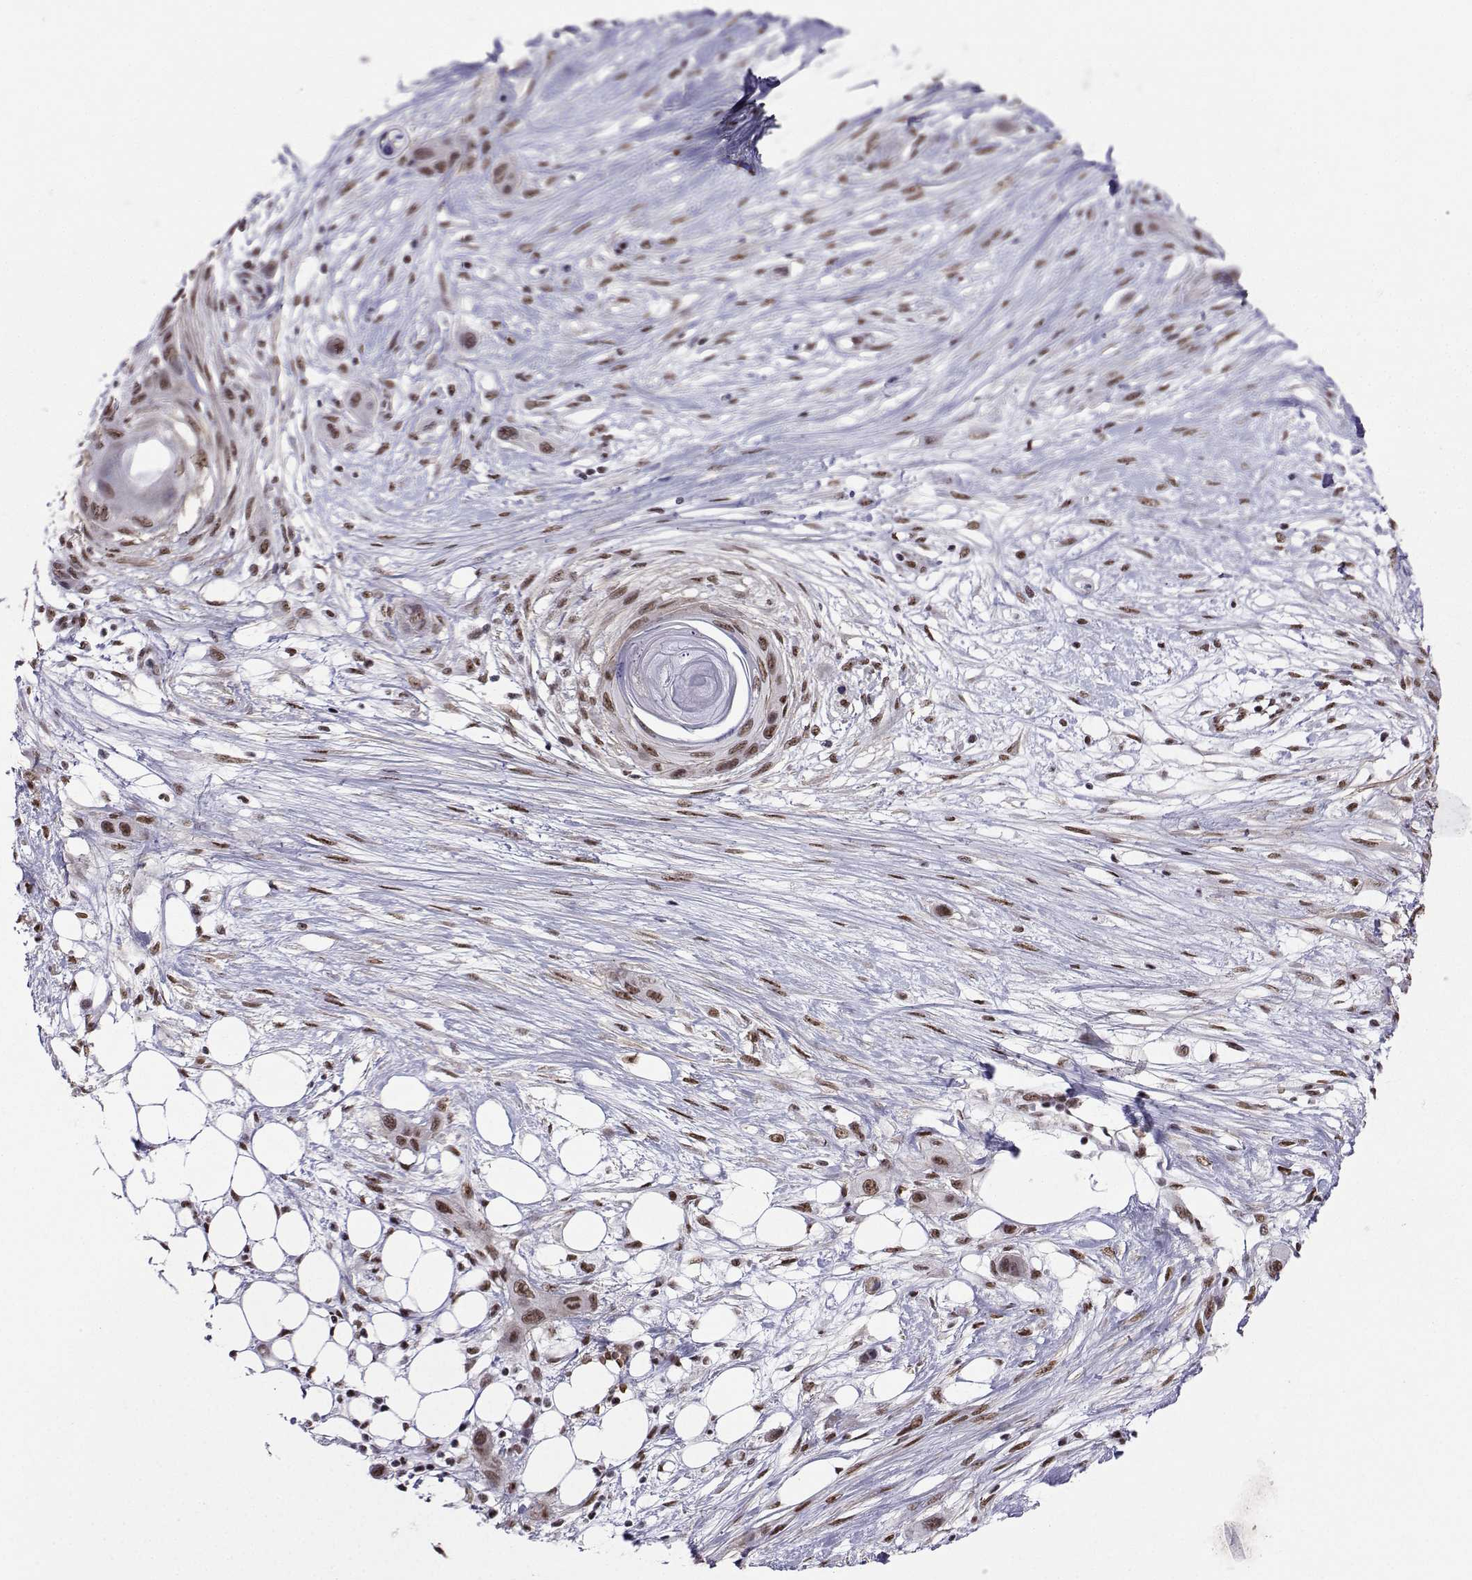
{"staining": {"intensity": "weak", "quantity": ">75%", "location": "nuclear"}, "tissue": "skin cancer", "cell_type": "Tumor cells", "image_type": "cancer", "snomed": [{"axis": "morphology", "description": "Squamous cell carcinoma, NOS"}, {"axis": "topography", "description": "Skin"}], "caption": "Protein positivity by IHC reveals weak nuclear expression in about >75% of tumor cells in skin squamous cell carcinoma. (DAB = brown stain, brightfield microscopy at high magnification).", "gene": "CCNK", "patient": {"sex": "male", "age": 79}}